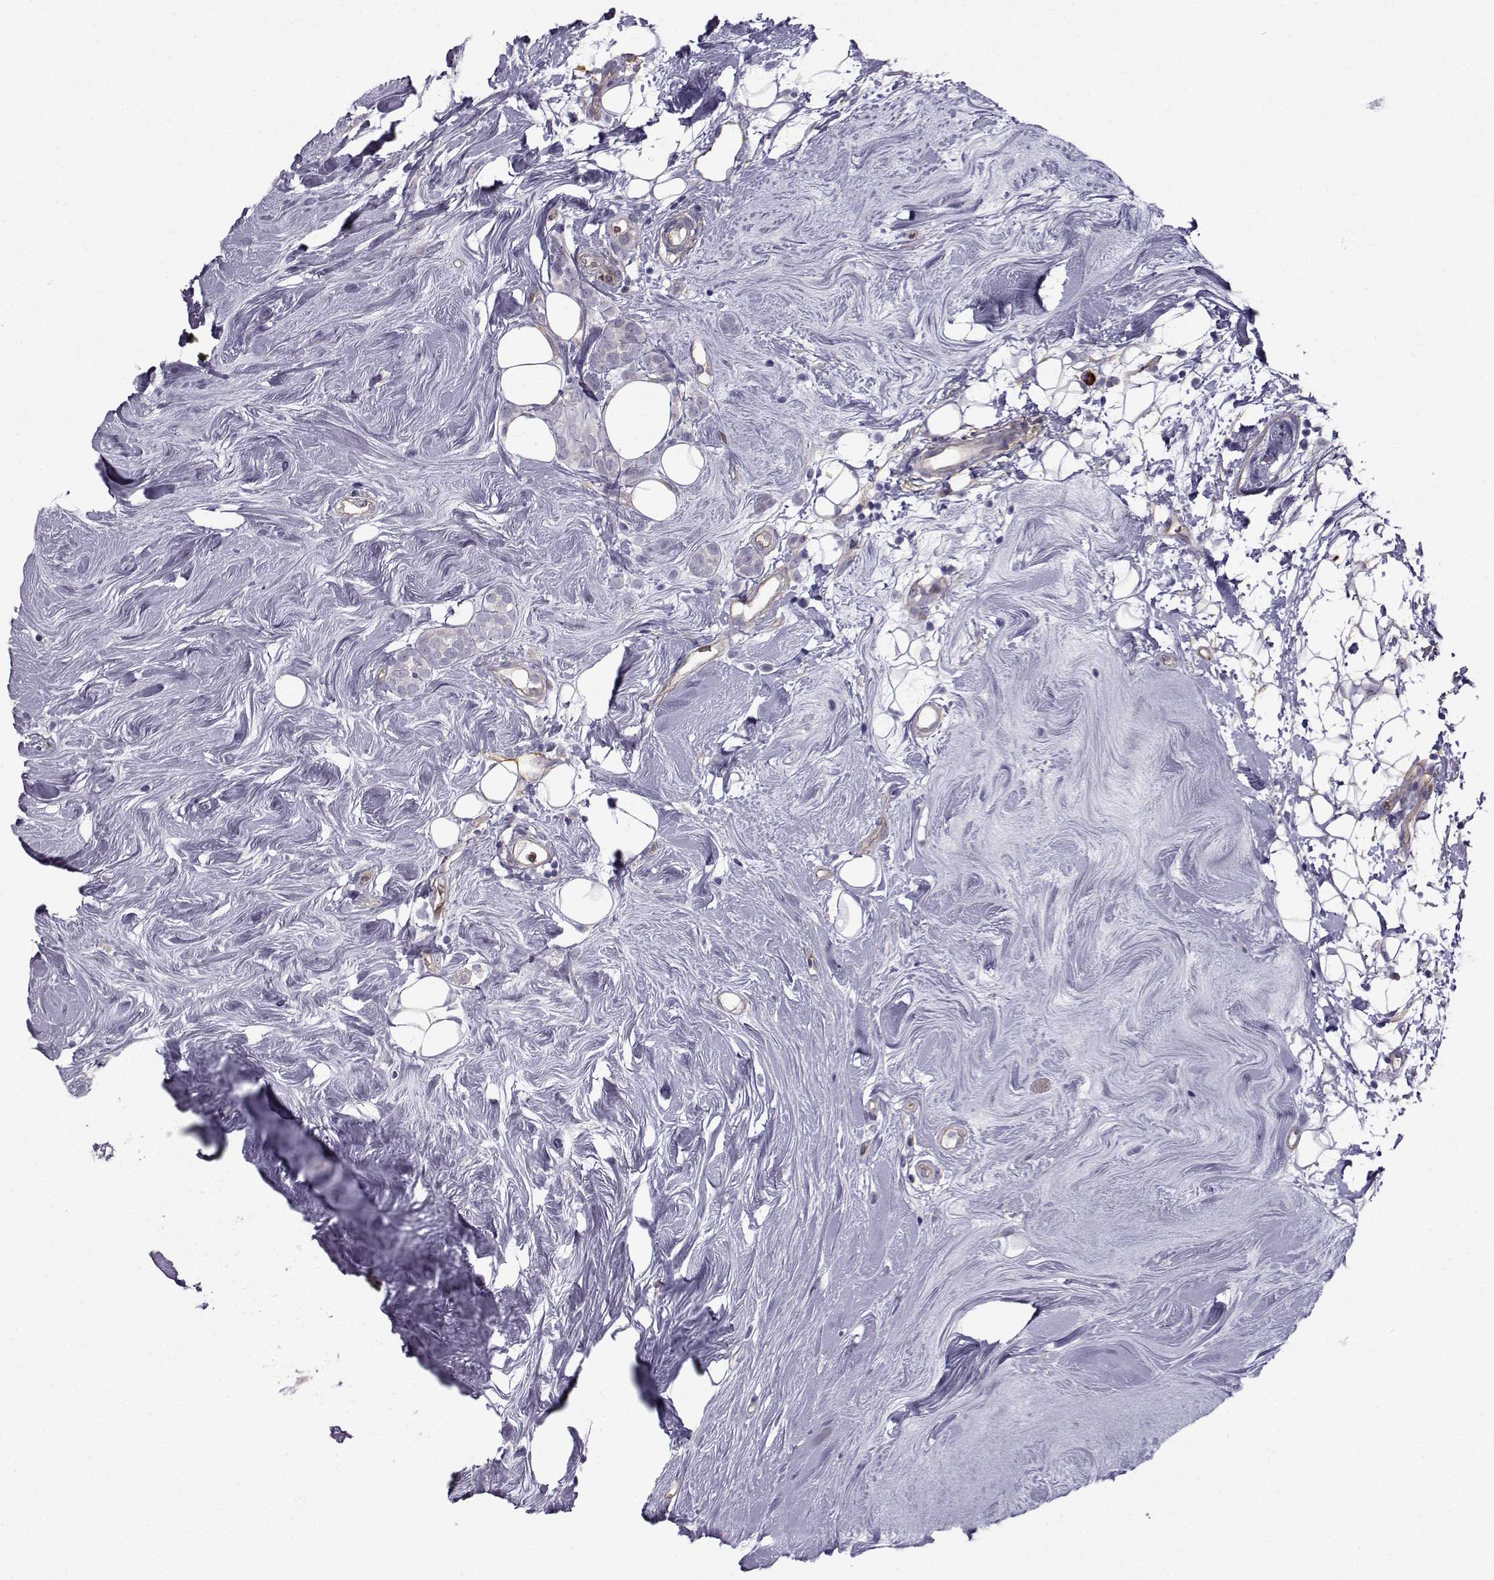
{"staining": {"intensity": "negative", "quantity": "none", "location": "none"}, "tissue": "breast cancer", "cell_type": "Tumor cells", "image_type": "cancer", "snomed": [{"axis": "morphology", "description": "Lobular carcinoma"}, {"axis": "topography", "description": "Breast"}], "caption": "Tumor cells show no significant positivity in lobular carcinoma (breast). (Immunohistochemistry, brightfield microscopy, high magnification).", "gene": "QPCT", "patient": {"sex": "female", "age": 49}}